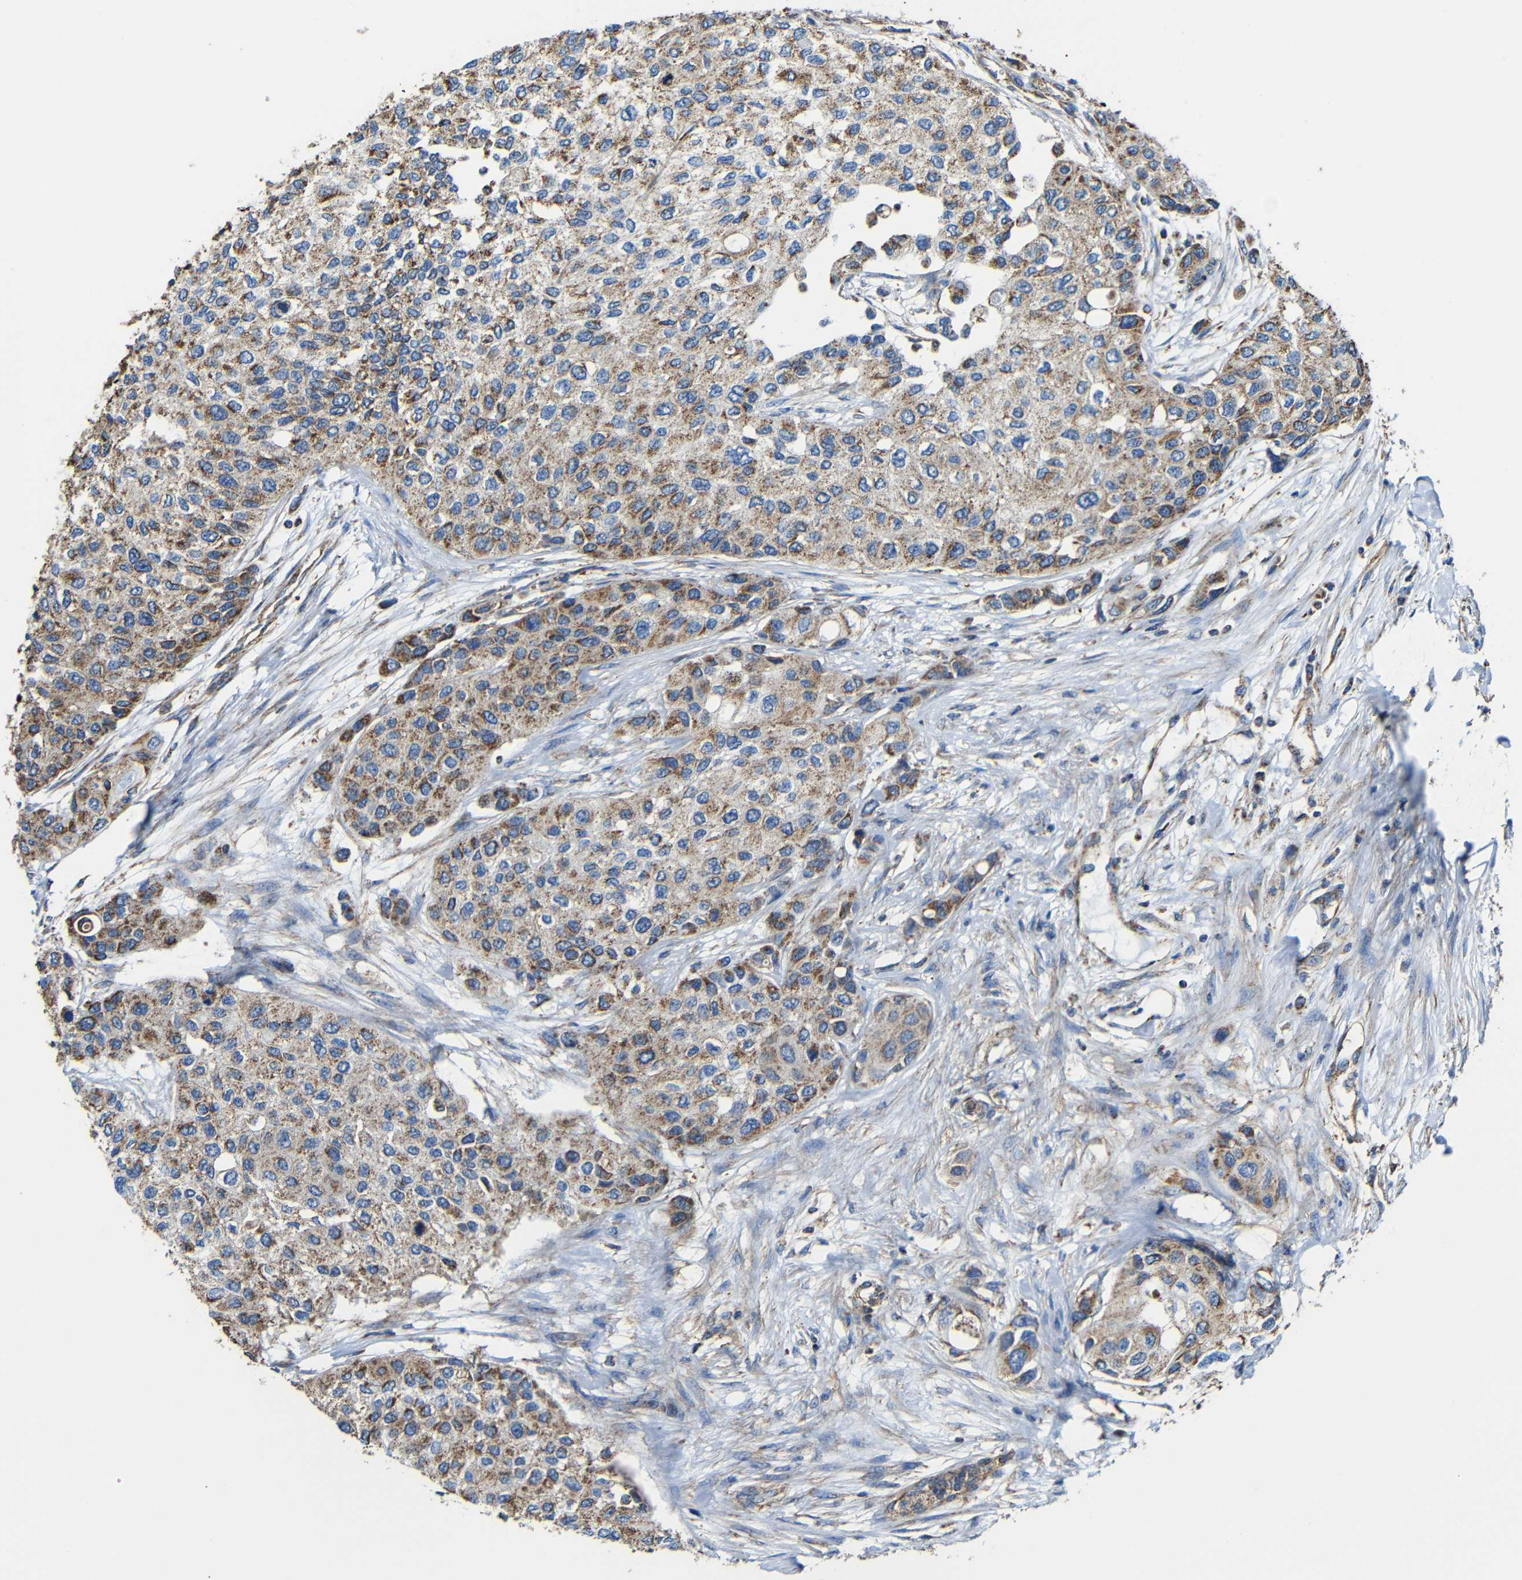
{"staining": {"intensity": "moderate", "quantity": ">75%", "location": "cytoplasmic/membranous"}, "tissue": "urothelial cancer", "cell_type": "Tumor cells", "image_type": "cancer", "snomed": [{"axis": "morphology", "description": "Urothelial carcinoma, High grade"}, {"axis": "topography", "description": "Urinary bladder"}], "caption": "A brown stain shows moderate cytoplasmic/membranous staining of a protein in human high-grade urothelial carcinoma tumor cells.", "gene": "INTS6L", "patient": {"sex": "female", "age": 56}}